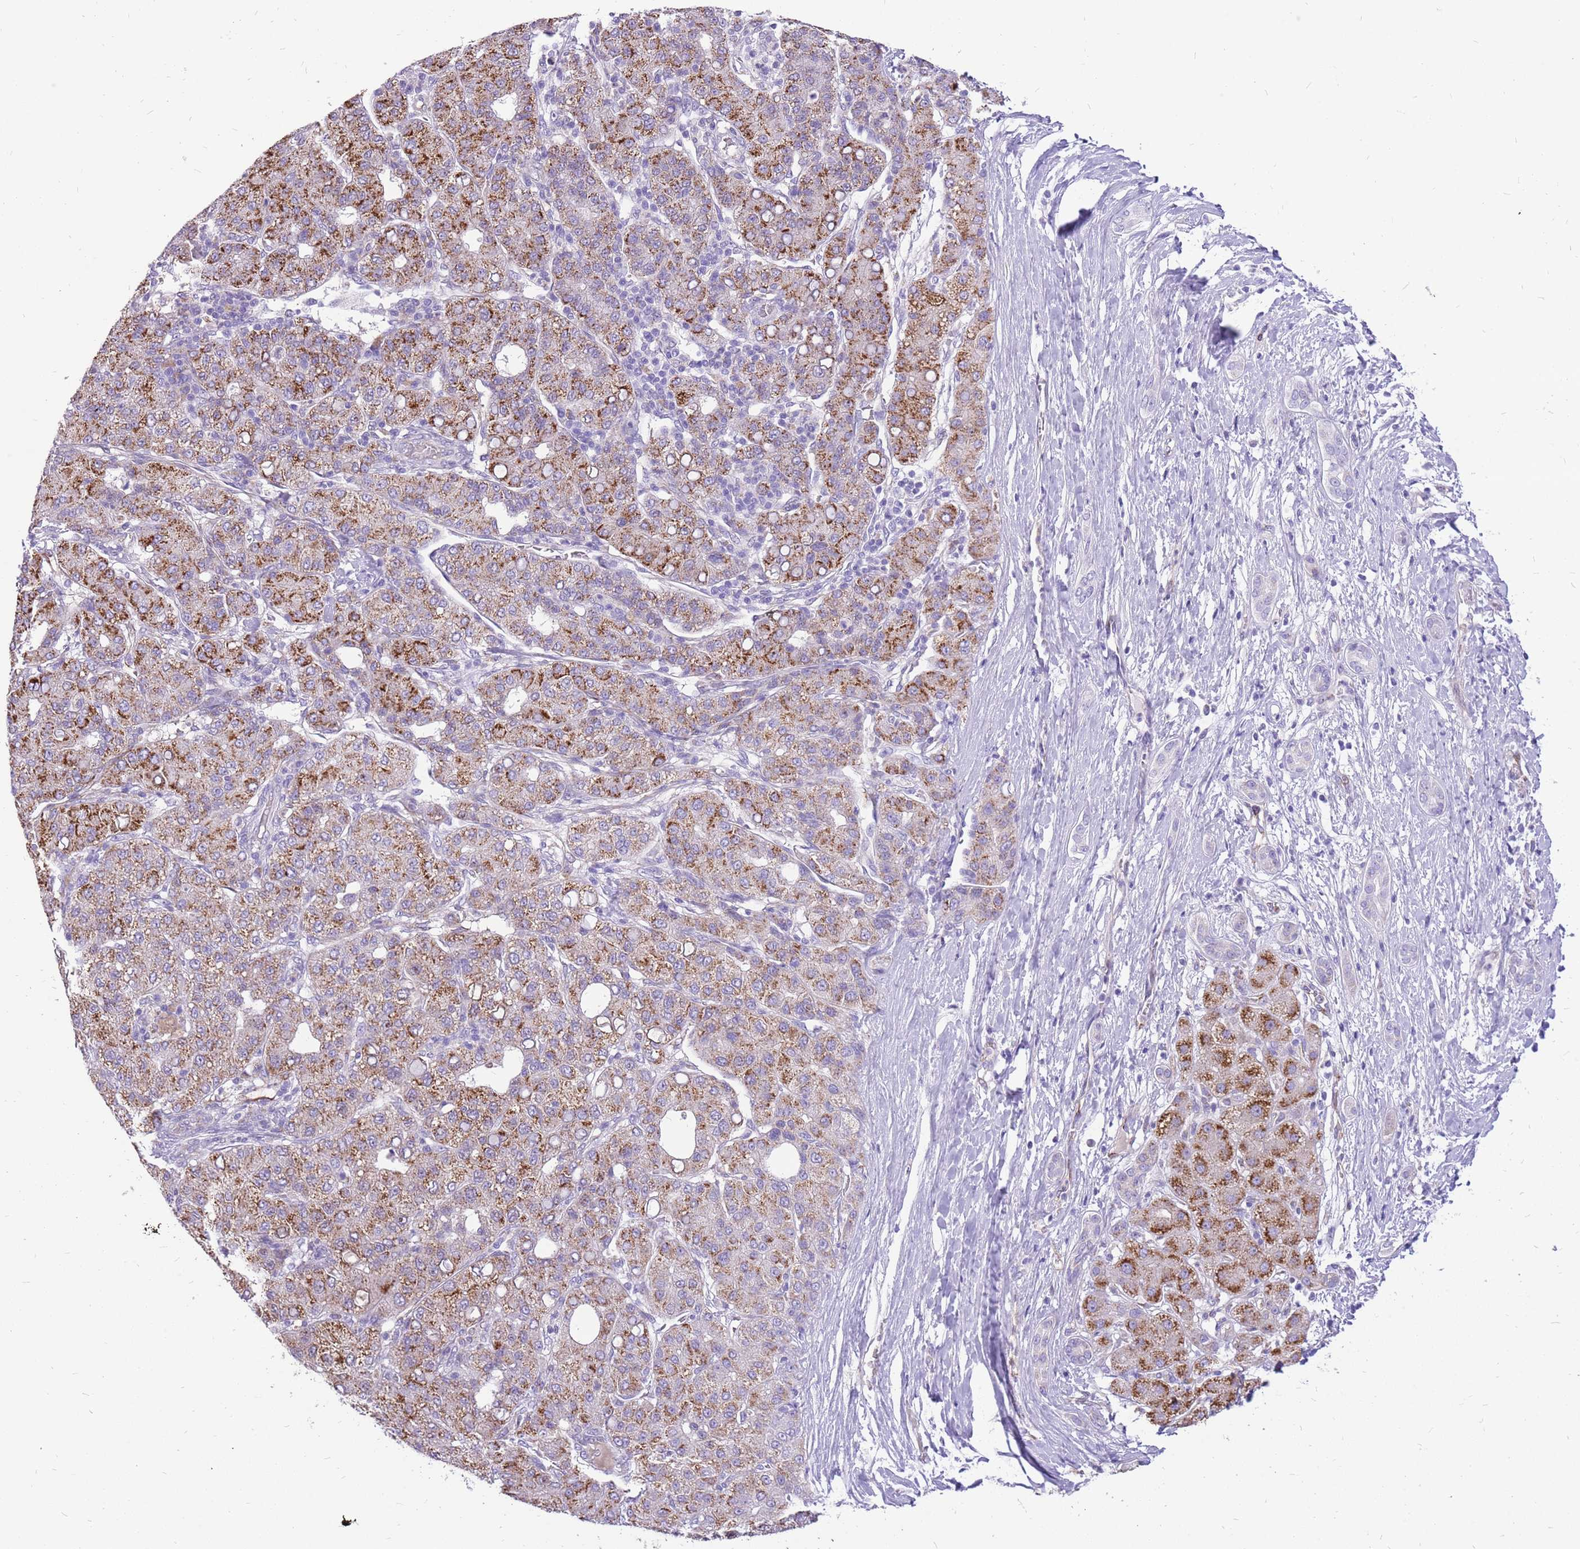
{"staining": {"intensity": "strong", "quantity": "25%-75%", "location": "cytoplasmic/membranous"}, "tissue": "liver cancer", "cell_type": "Tumor cells", "image_type": "cancer", "snomed": [{"axis": "morphology", "description": "Carcinoma, Hepatocellular, NOS"}, {"axis": "topography", "description": "Liver"}], "caption": "Protein staining of liver cancer (hepatocellular carcinoma) tissue displays strong cytoplasmic/membranous expression in approximately 25%-75% of tumor cells.", "gene": "PCNX1", "patient": {"sex": "male", "age": 65}}